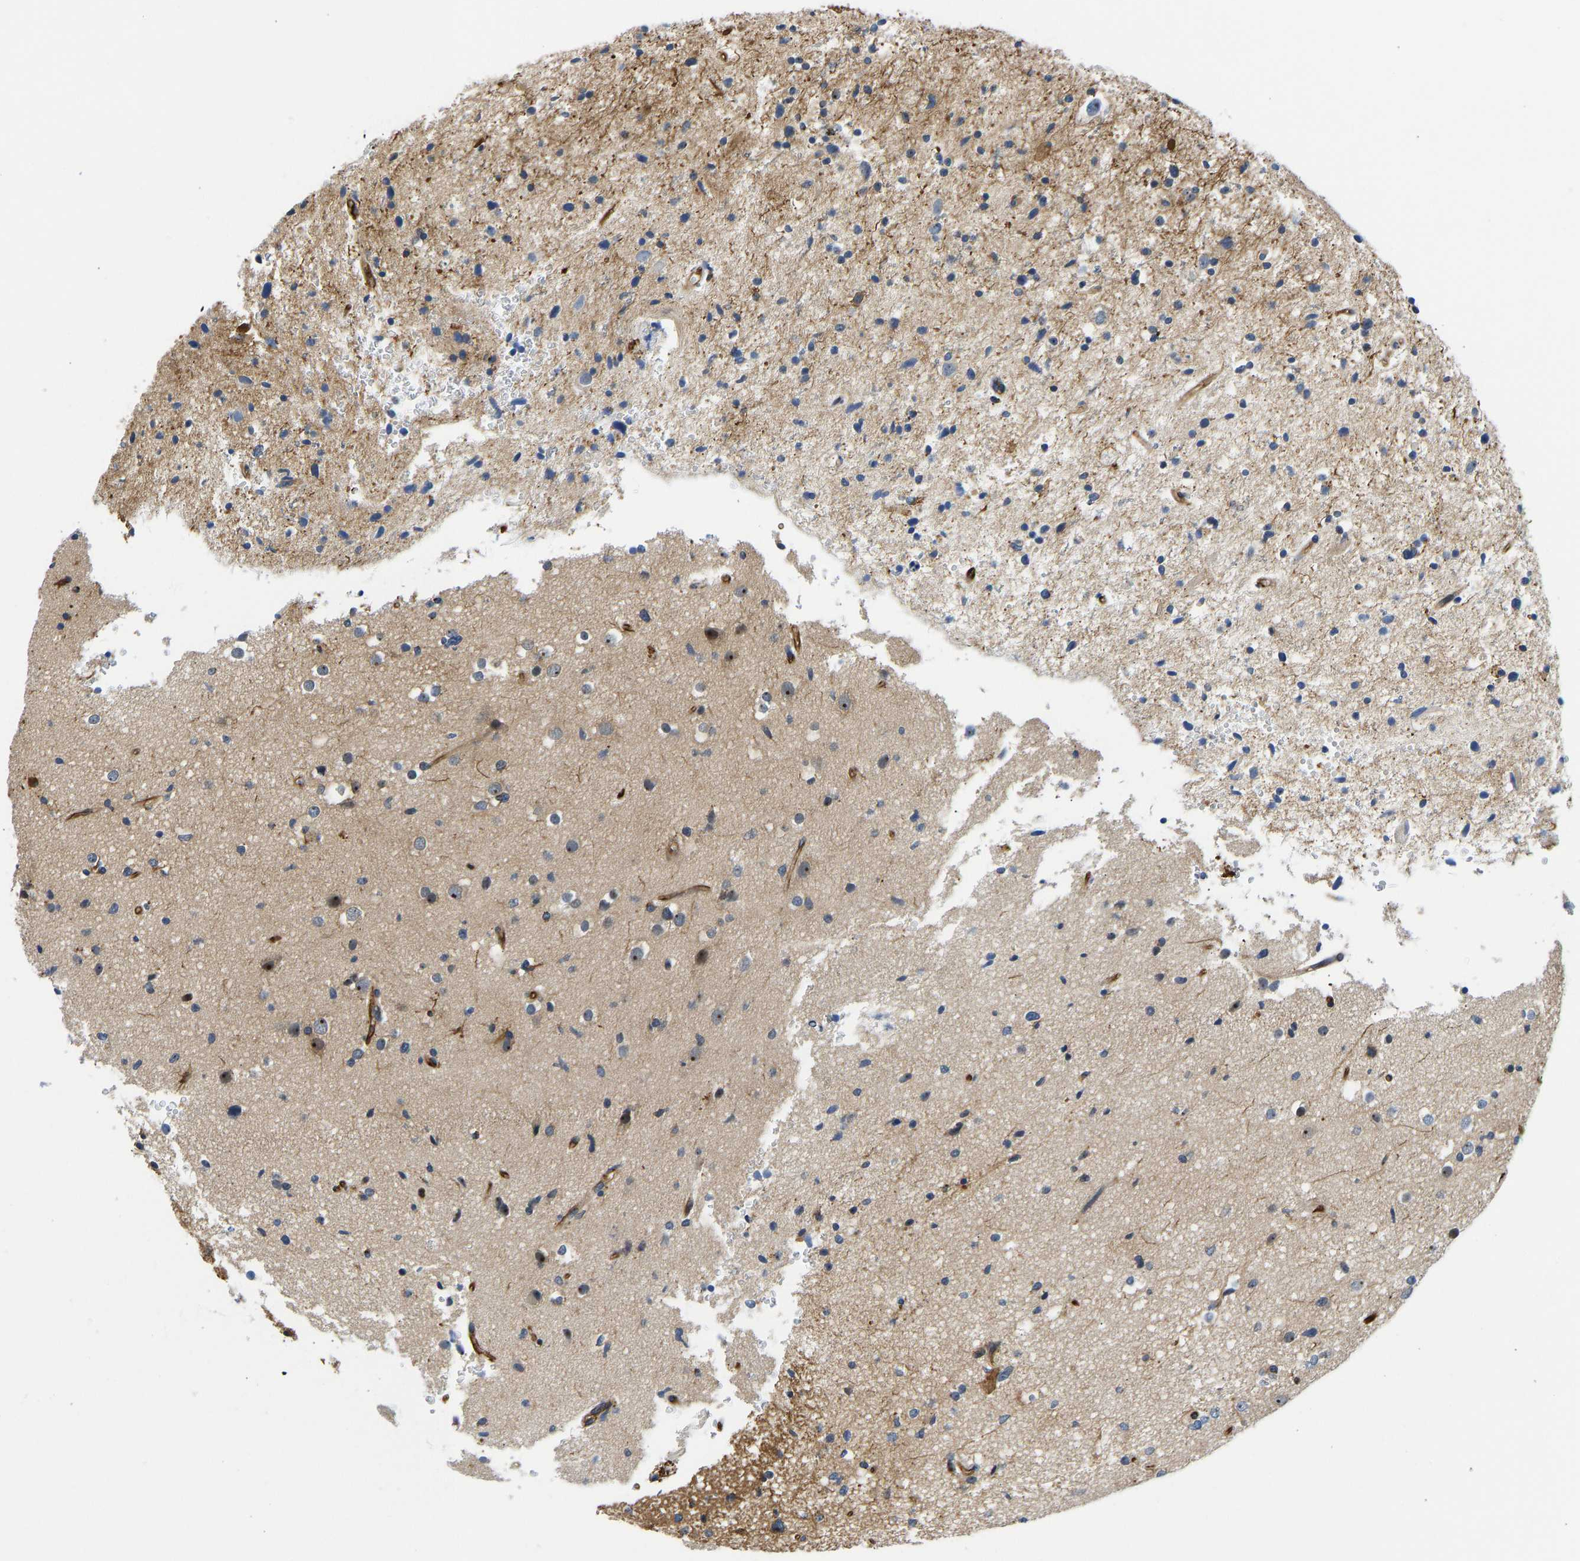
{"staining": {"intensity": "moderate", "quantity": "<25%", "location": "cytoplasmic/membranous,nuclear"}, "tissue": "glioma", "cell_type": "Tumor cells", "image_type": "cancer", "snomed": [{"axis": "morphology", "description": "Glioma, malignant, High grade"}, {"axis": "topography", "description": "Brain"}], "caption": "Tumor cells display low levels of moderate cytoplasmic/membranous and nuclear expression in about <25% of cells in human high-grade glioma (malignant).", "gene": "RESF1", "patient": {"sex": "male", "age": 33}}